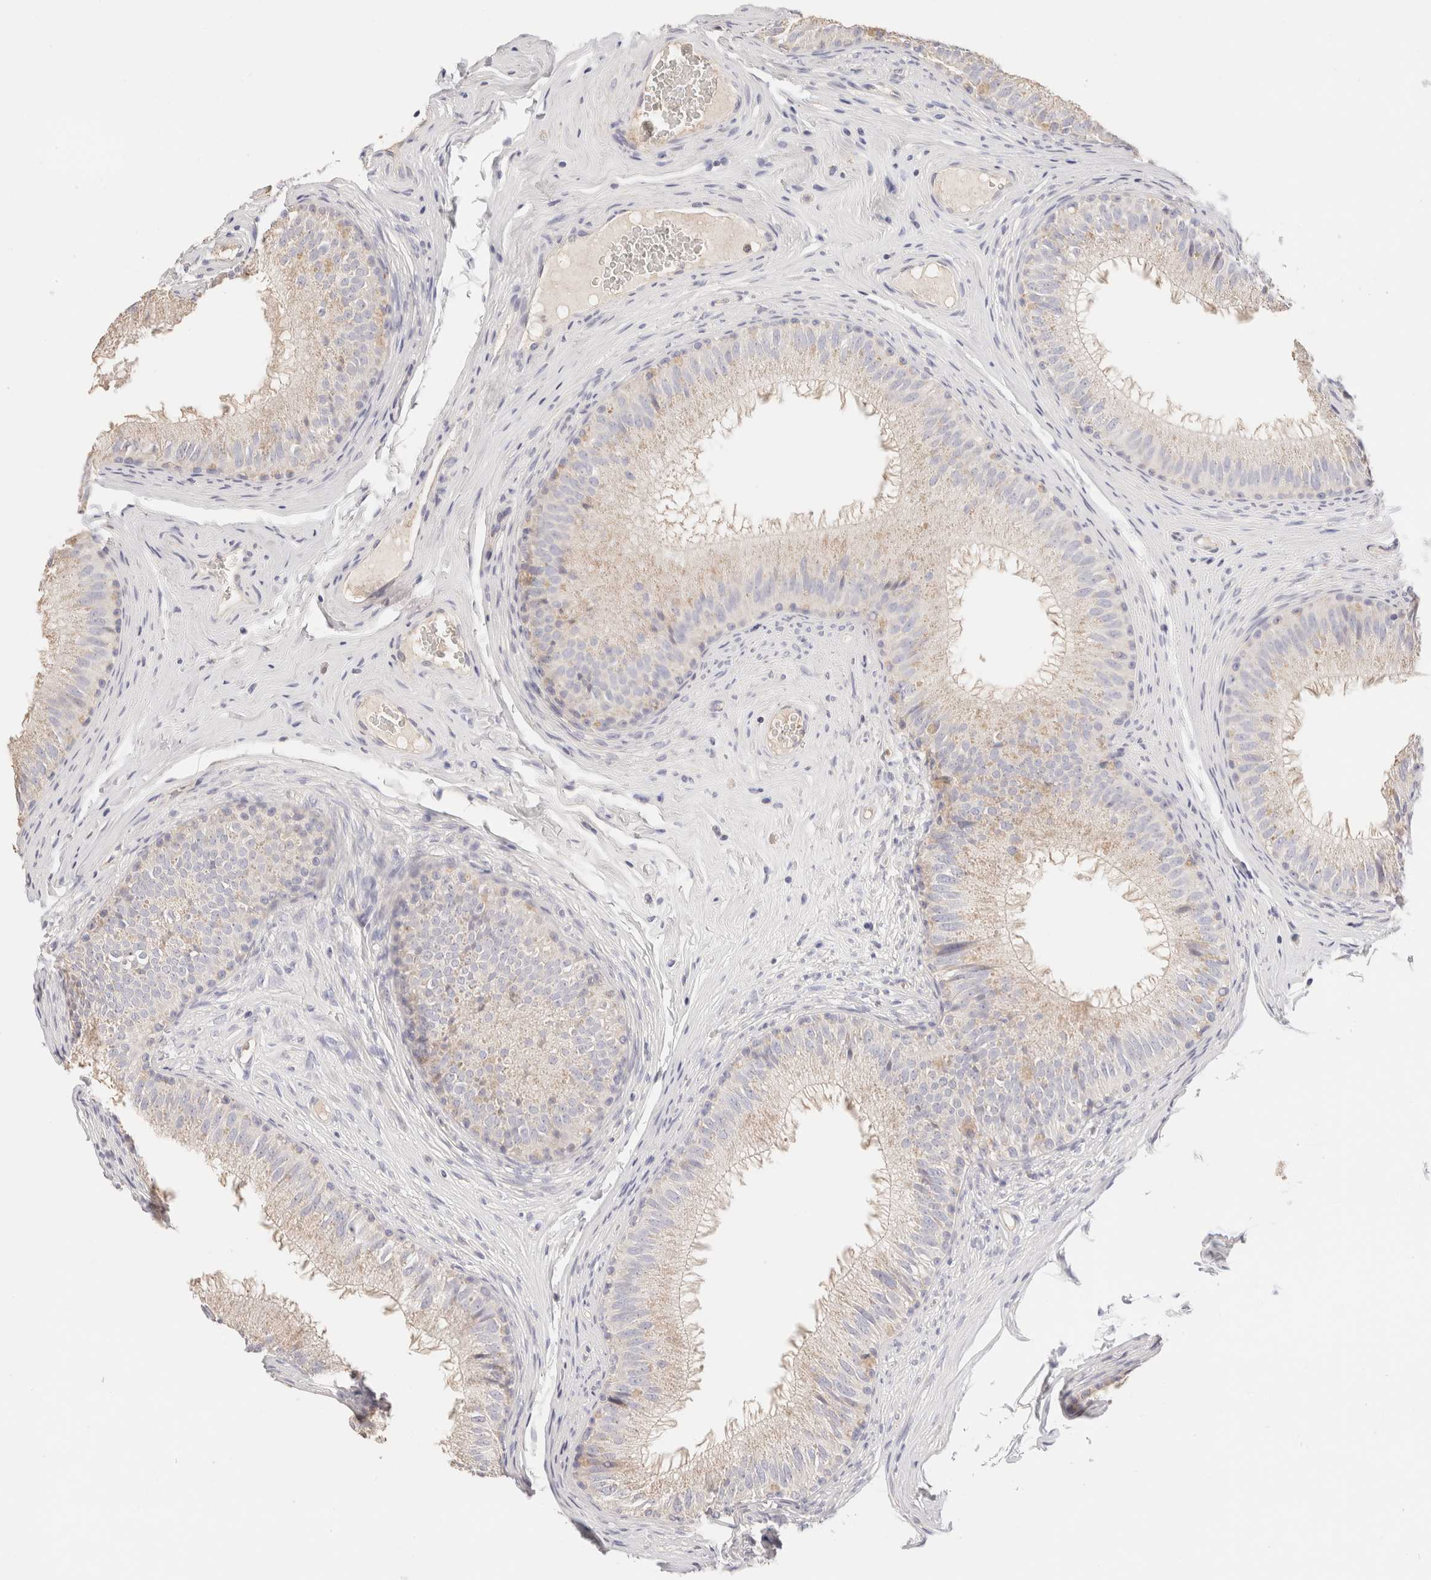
{"staining": {"intensity": "negative", "quantity": "none", "location": "none"}, "tissue": "epididymis", "cell_type": "Glandular cells", "image_type": "normal", "snomed": [{"axis": "morphology", "description": "Normal tissue, NOS"}, {"axis": "topography", "description": "Epididymis"}], "caption": "Immunohistochemistry (IHC) image of unremarkable epididymis: epididymis stained with DAB (3,3'-diaminobenzidine) shows no significant protein positivity in glandular cells. Brightfield microscopy of immunohistochemistry (IHC) stained with DAB (brown) and hematoxylin (blue), captured at high magnification.", "gene": "SCGB2A2", "patient": {"sex": "male", "age": 32}}